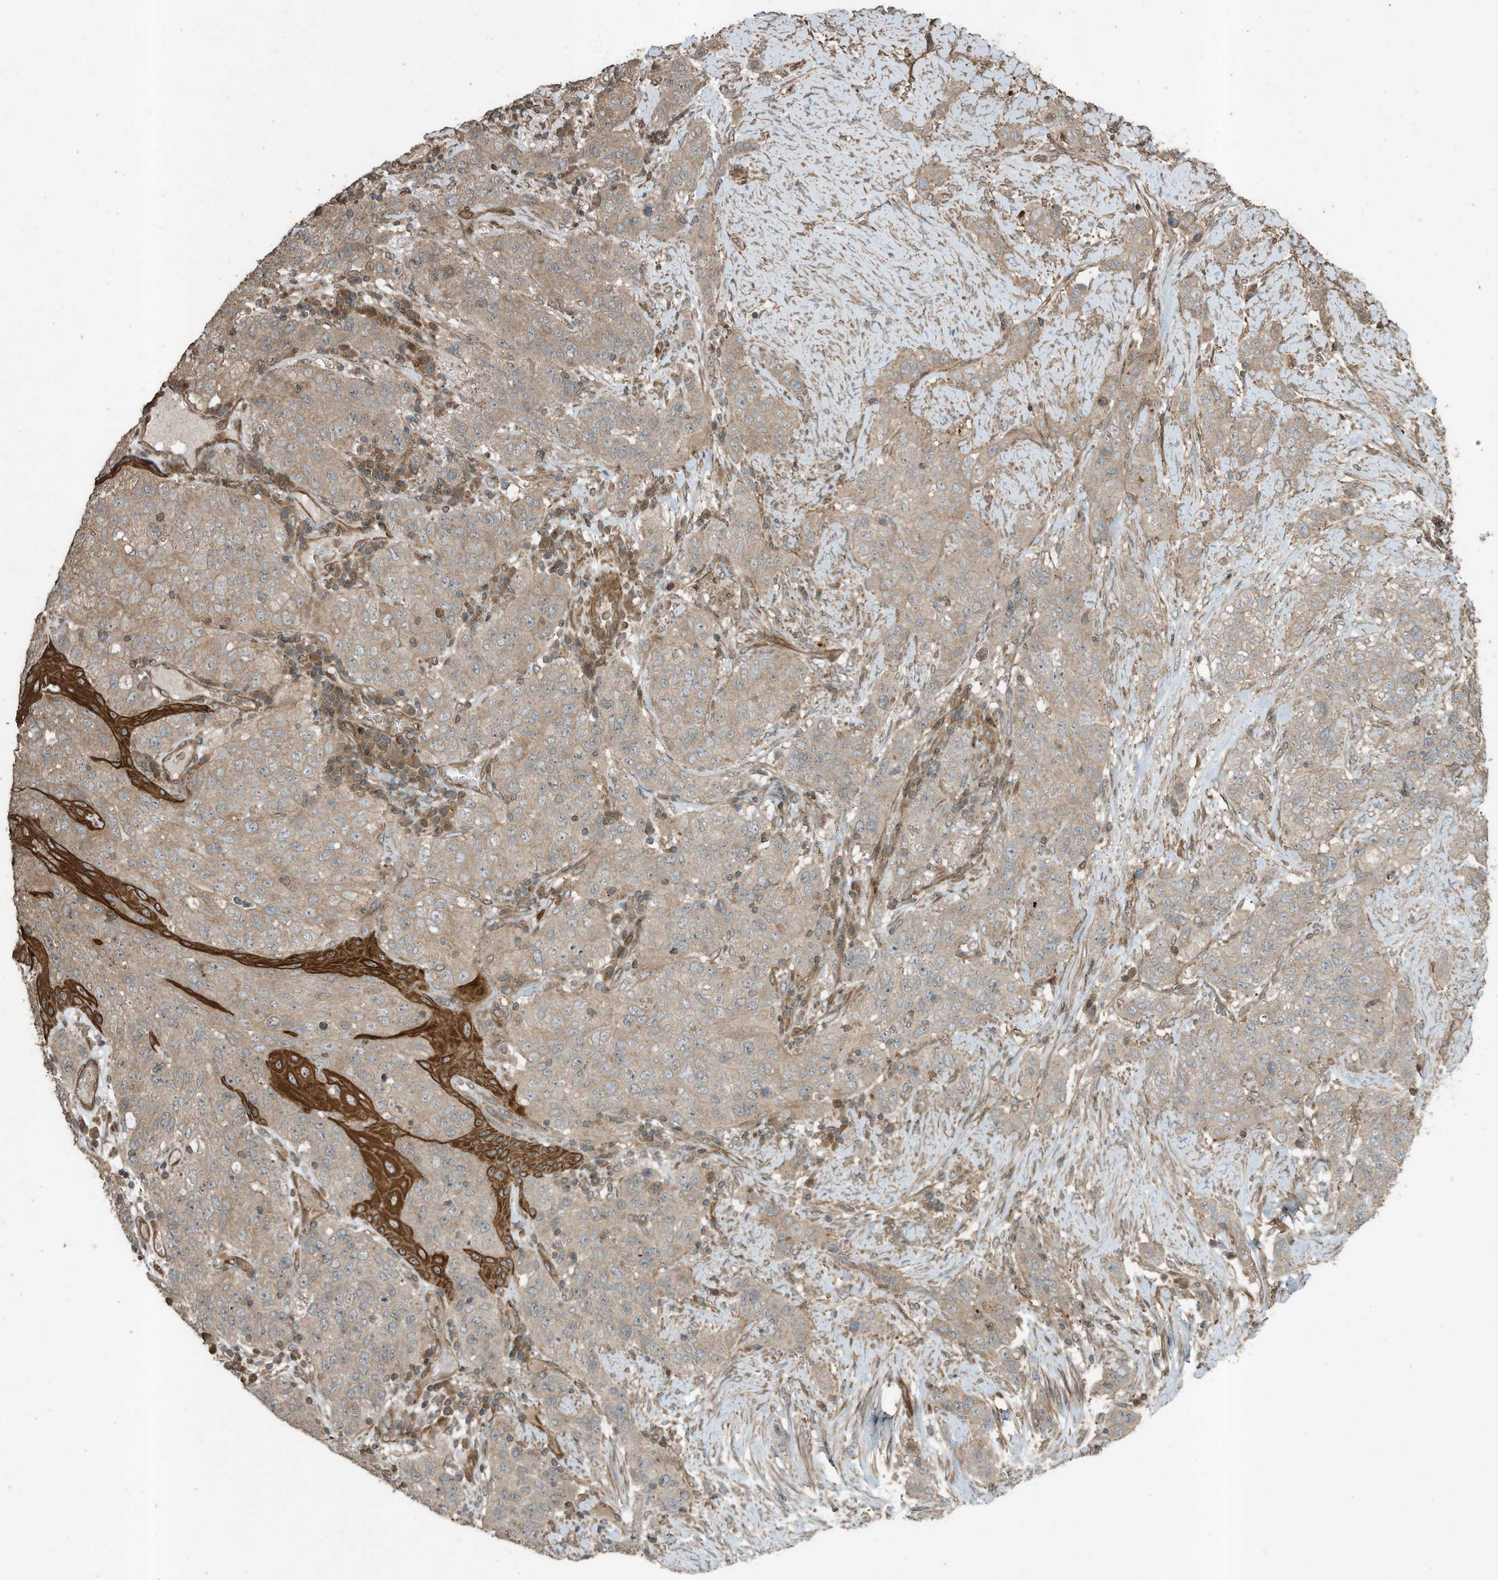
{"staining": {"intensity": "weak", "quantity": ">75%", "location": "cytoplasmic/membranous"}, "tissue": "stomach cancer", "cell_type": "Tumor cells", "image_type": "cancer", "snomed": [{"axis": "morphology", "description": "Adenocarcinoma, NOS"}, {"axis": "topography", "description": "Stomach"}], "caption": "The histopathology image reveals immunohistochemical staining of stomach adenocarcinoma. There is weak cytoplasmic/membranous staining is seen in approximately >75% of tumor cells.", "gene": "ZNF653", "patient": {"sex": "male", "age": 48}}